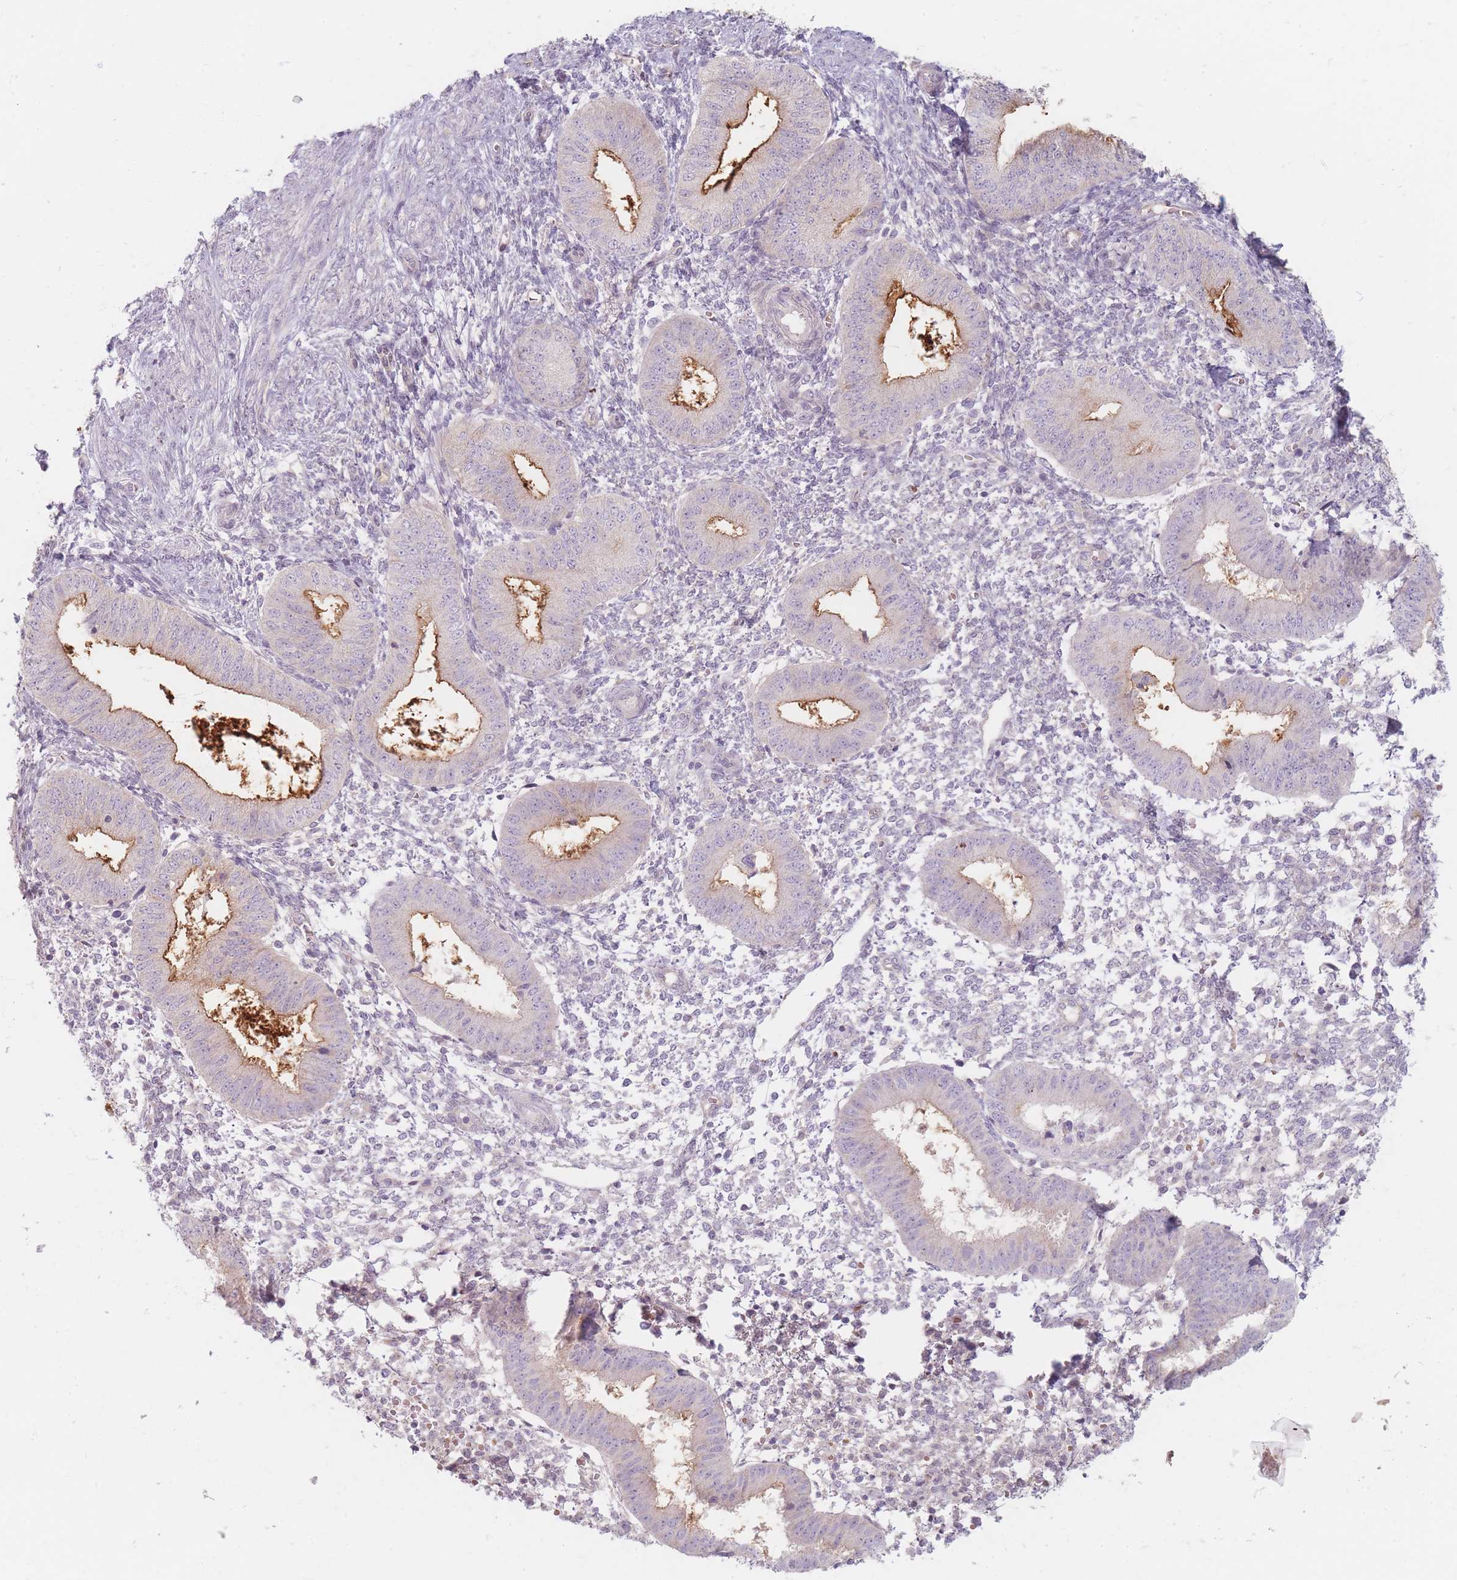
{"staining": {"intensity": "negative", "quantity": "none", "location": "none"}, "tissue": "endometrium", "cell_type": "Cells in endometrial stroma", "image_type": "normal", "snomed": [{"axis": "morphology", "description": "Normal tissue, NOS"}, {"axis": "topography", "description": "Endometrium"}], "caption": "An immunohistochemistry histopathology image of benign endometrium is shown. There is no staining in cells in endometrial stroma of endometrium.", "gene": "CHCHD7", "patient": {"sex": "female", "age": 49}}